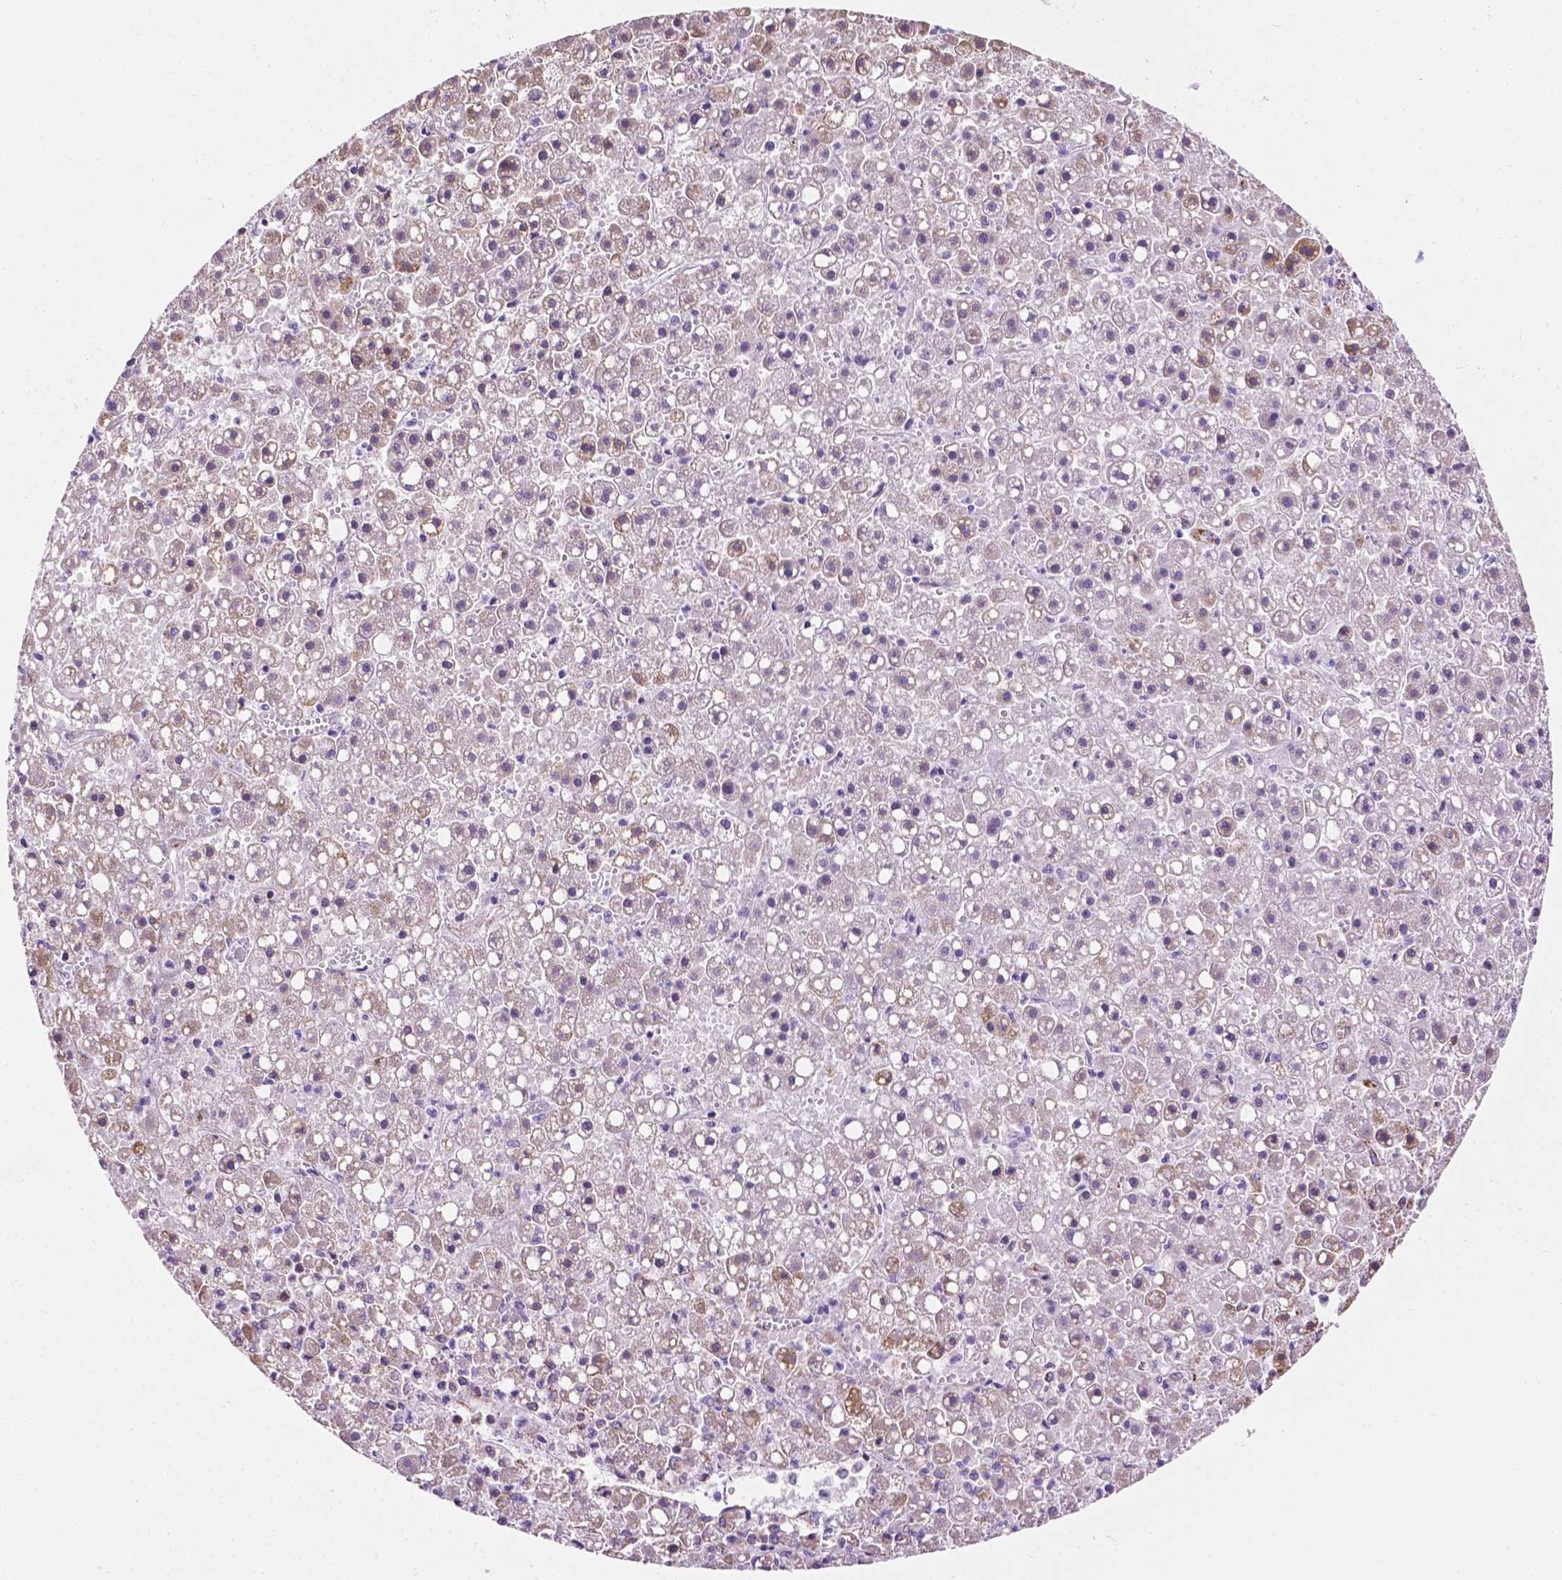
{"staining": {"intensity": "negative", "quantity": "none", "location": "none"}, "tissue": "liver cancer", "cell_type": "Tumor cells", "image_type": "cancer", "snomed": [{"axis": "morphology", "description": "Carcinoma, Hepatocellular, NOS"}, {"axis": "topography", "description": "Liver"}], "caption": "This is a photomicrograph of immunohistochemistry (IHC) staining of liver cancer (hepatocellular carcinoma), which shows no expression in tumor cells. Brightfield microscopy of immunohistochemistry (IHC) stained with DAB (brown) and hematoxylin (blue), captured at high magnification.", "gene": "RMDN3", "patient": {"sex": "male", "age": 67}}